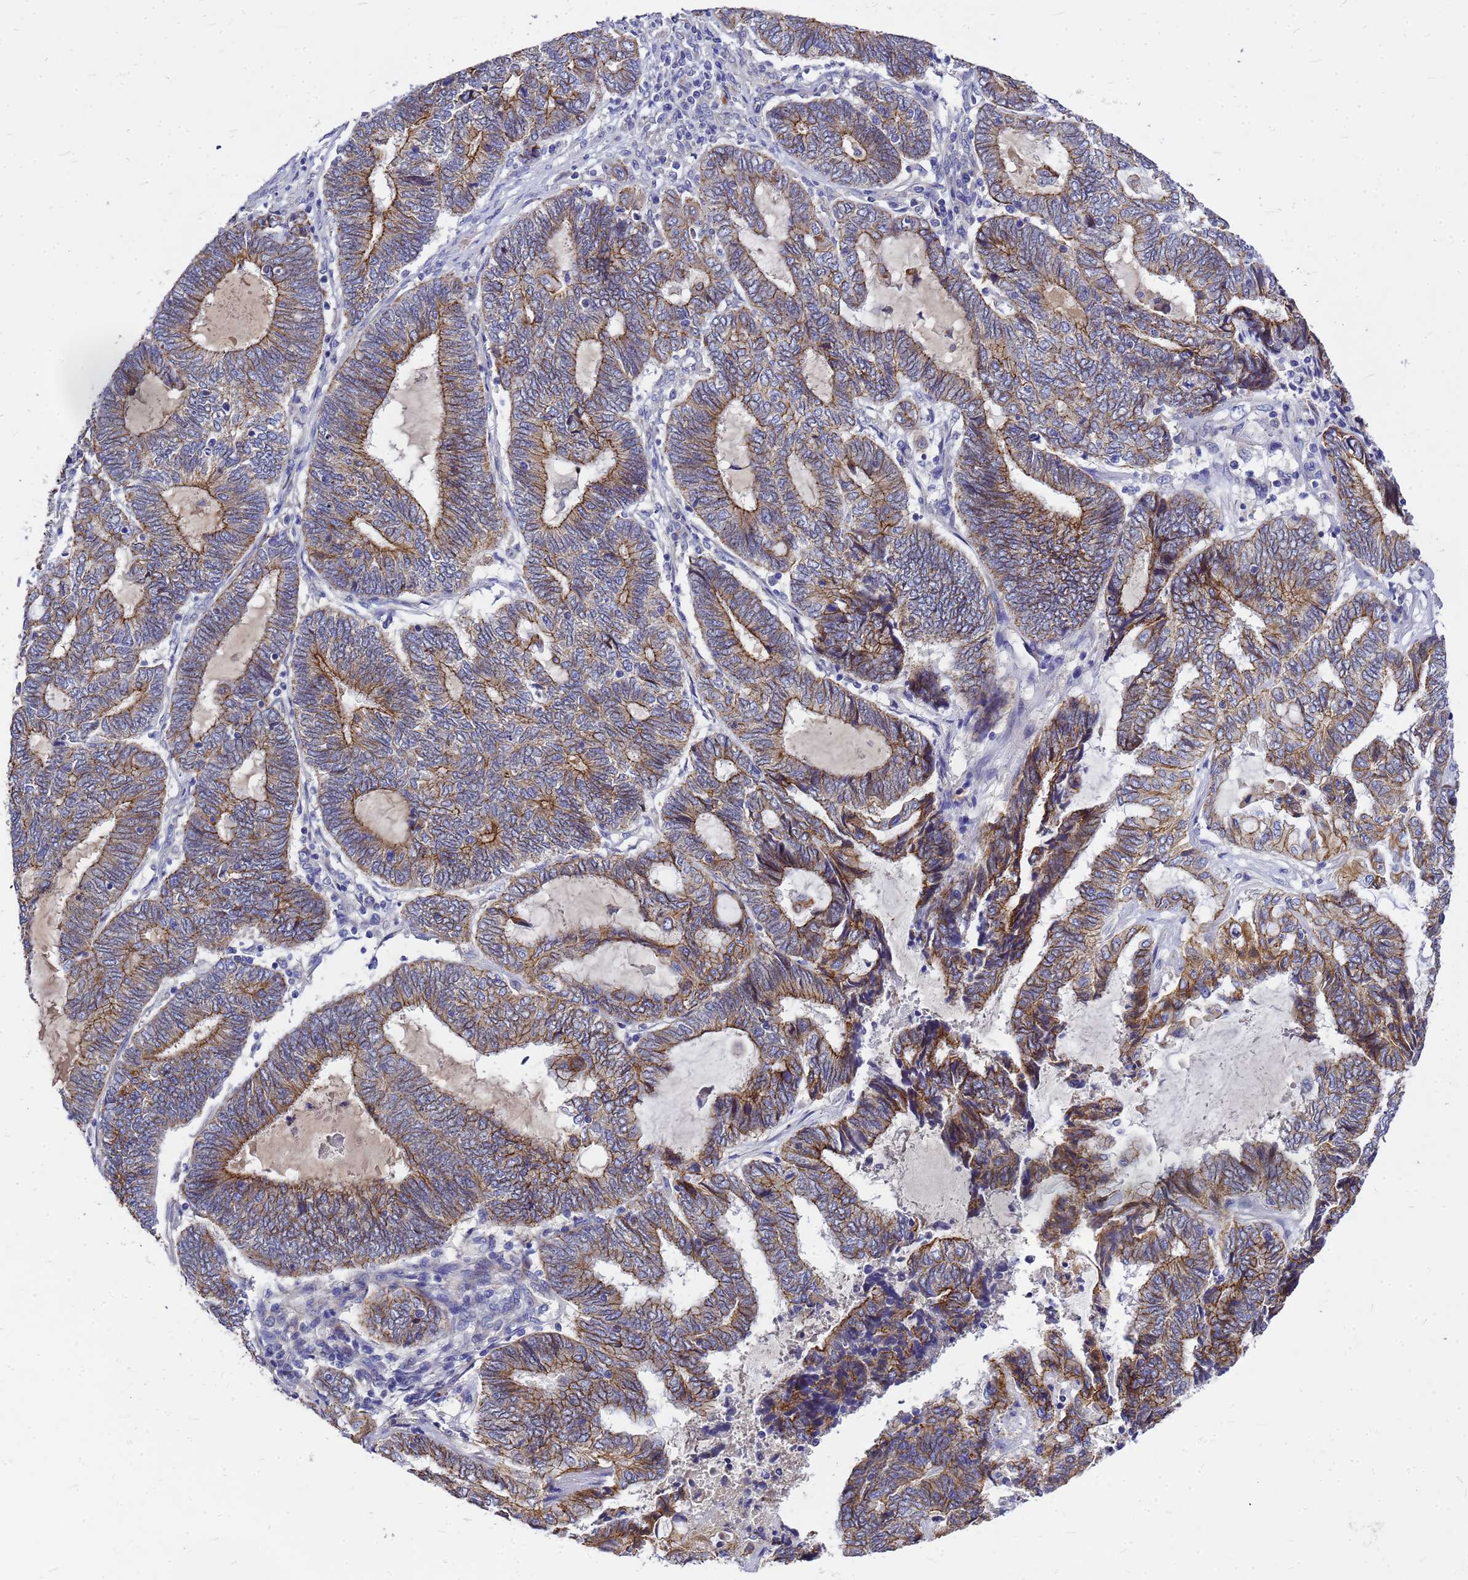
{"staining": {"intensity": "moderate", "quantity": "25%-75%", "location": "cytoplasmic/membranous"}, "tissue": "endometrial cancer", "cell_type": "Tumor cells", "image_type": "cancer", "snomed": [{"axis": "morphology", "description": "Adenocarcinoma, NOS"}, {"axis": "topography", "description": "Uterus"}, {"axis": "topography", "description": "Endometrium"}], "caption": "Immunohistochemistry (IHC) staining of endometrial cancer (adenocarcinoma), which demonstrates medium levels of moderate cytoplasmic/membranous expression in approximately 25%-75% of tumor cells indicating moderate cytoplasmic/membranous protein expression. The staining was performed using DAB (brown) for protein detection and nuclei were counterstained in hematoxylin (blue).", "gene": "FBXW5", "patient": {"sex": "female", "age": 70}}